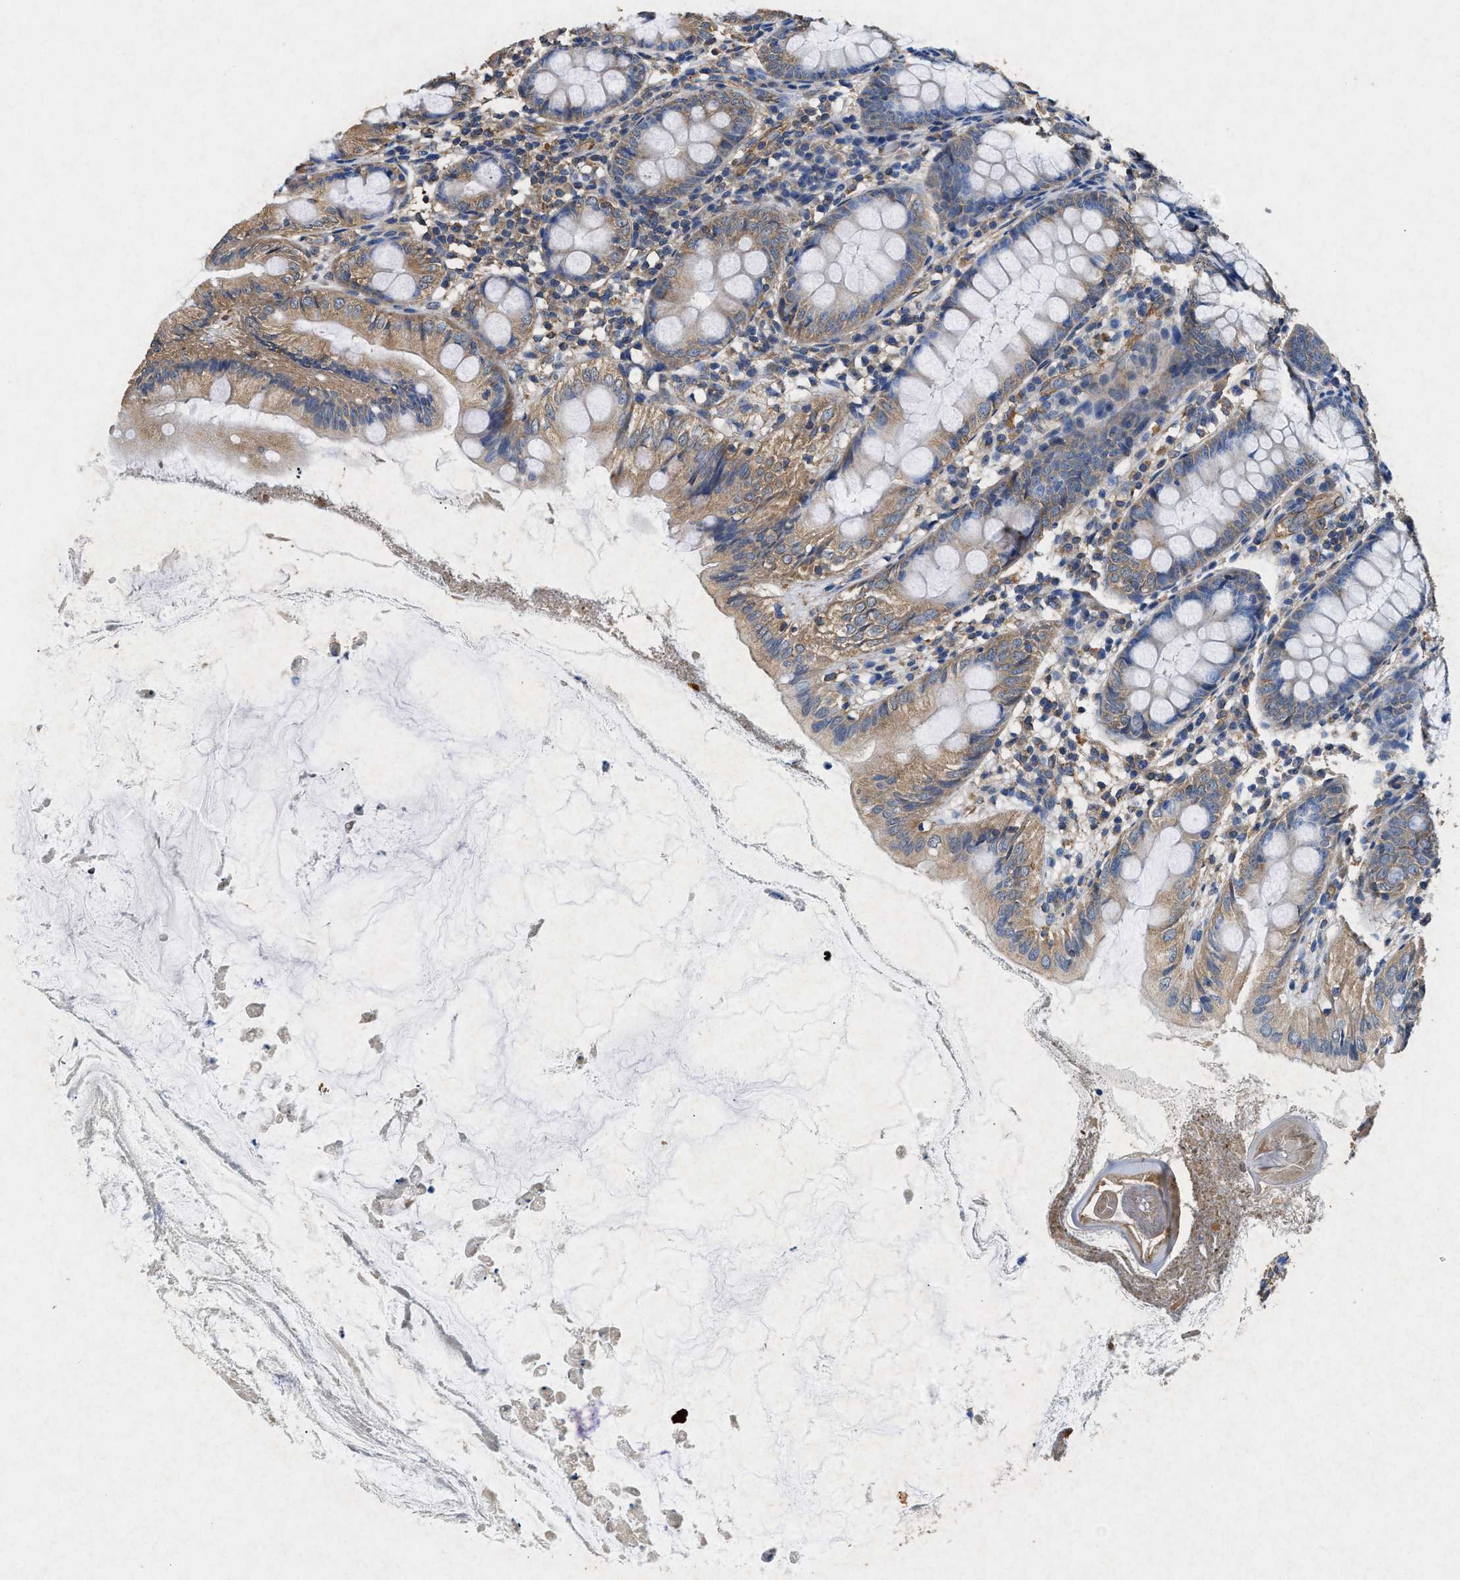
{"staining": {"intensity": "moderate", "quantity": ">75%", "location": "cytoplasmic/membranous"}, "tissue": "appendix", "cell_type": "Glandular cells", "image_type": "normal", "snomed": [{"axis": "morphology", "description": "Normal tissue, NOS"}, {"axis": "topography", "description": "Appendix"}], "caption": "Protein expression analysis of benign human appendix reveals moderate cytoplasmic/membranous positivity in approximately >75% of glandular cells.", "gene": "CDK15", "patient": {"sex": "female", "age": 77}}